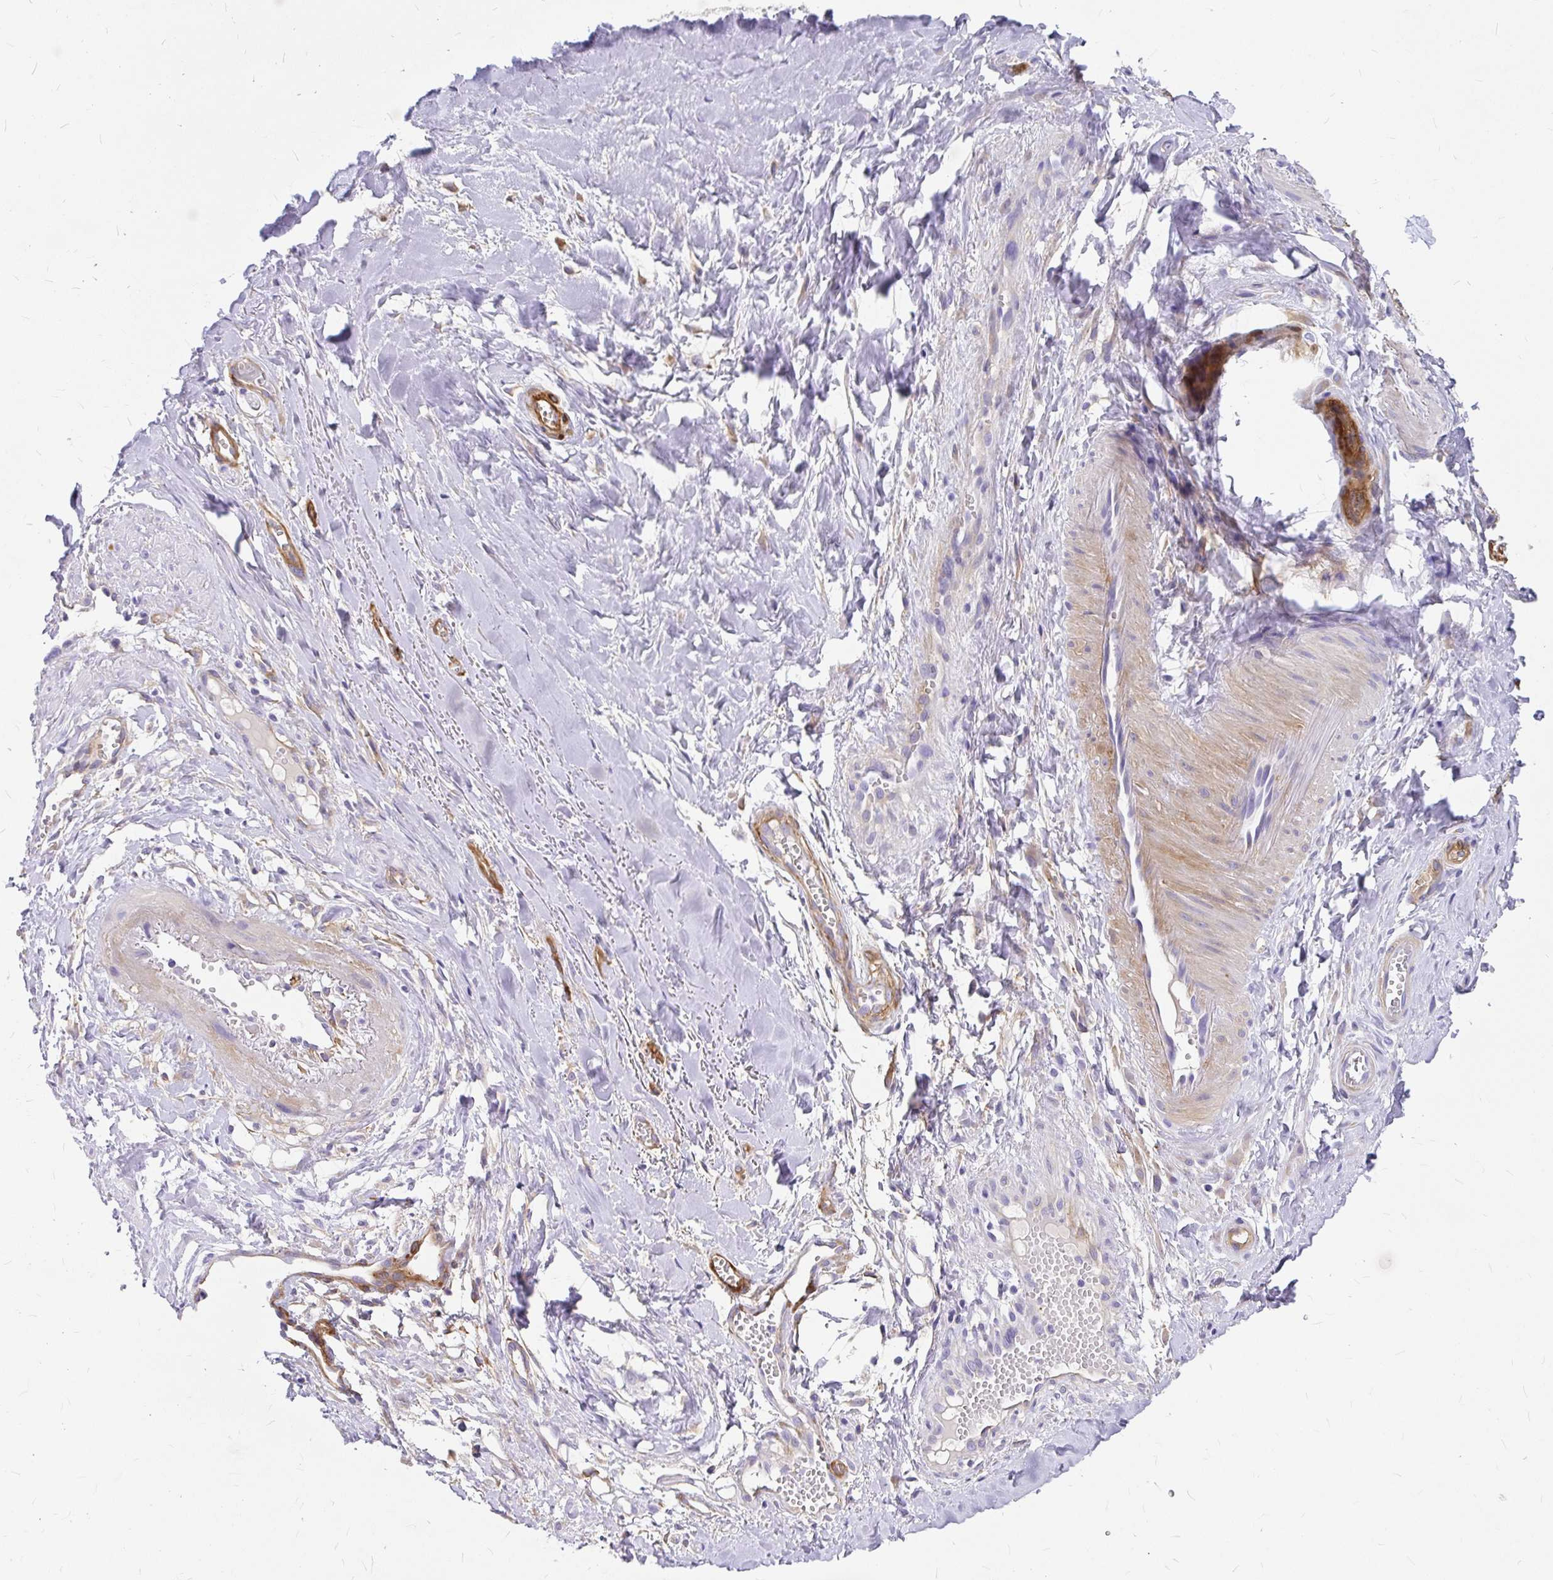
{"staining": {"intensity": "negative", "quantity": "none", "location": "none"}, "tissue": "soft tissue", "cell_type": "Chondrocytes", "image_type": "normal", "snomed": [{"axis": "morphology", "description": "Normal tissue, NOS"}, {"axis": "topography", "description": "Cartilage tissue"}, {"axis": "topography", "description": "Nasopharynx"}, {"axis": "topography", "description": "Thyroid gland"}], "caption": "DAB (3,3'-diaminobenzidine) immunohistochemical staining of benign soft tissue shows no significant expression in chondrocytes.", "gene": "MYO1B", "patient": {"sex": "male", "age": 63}}